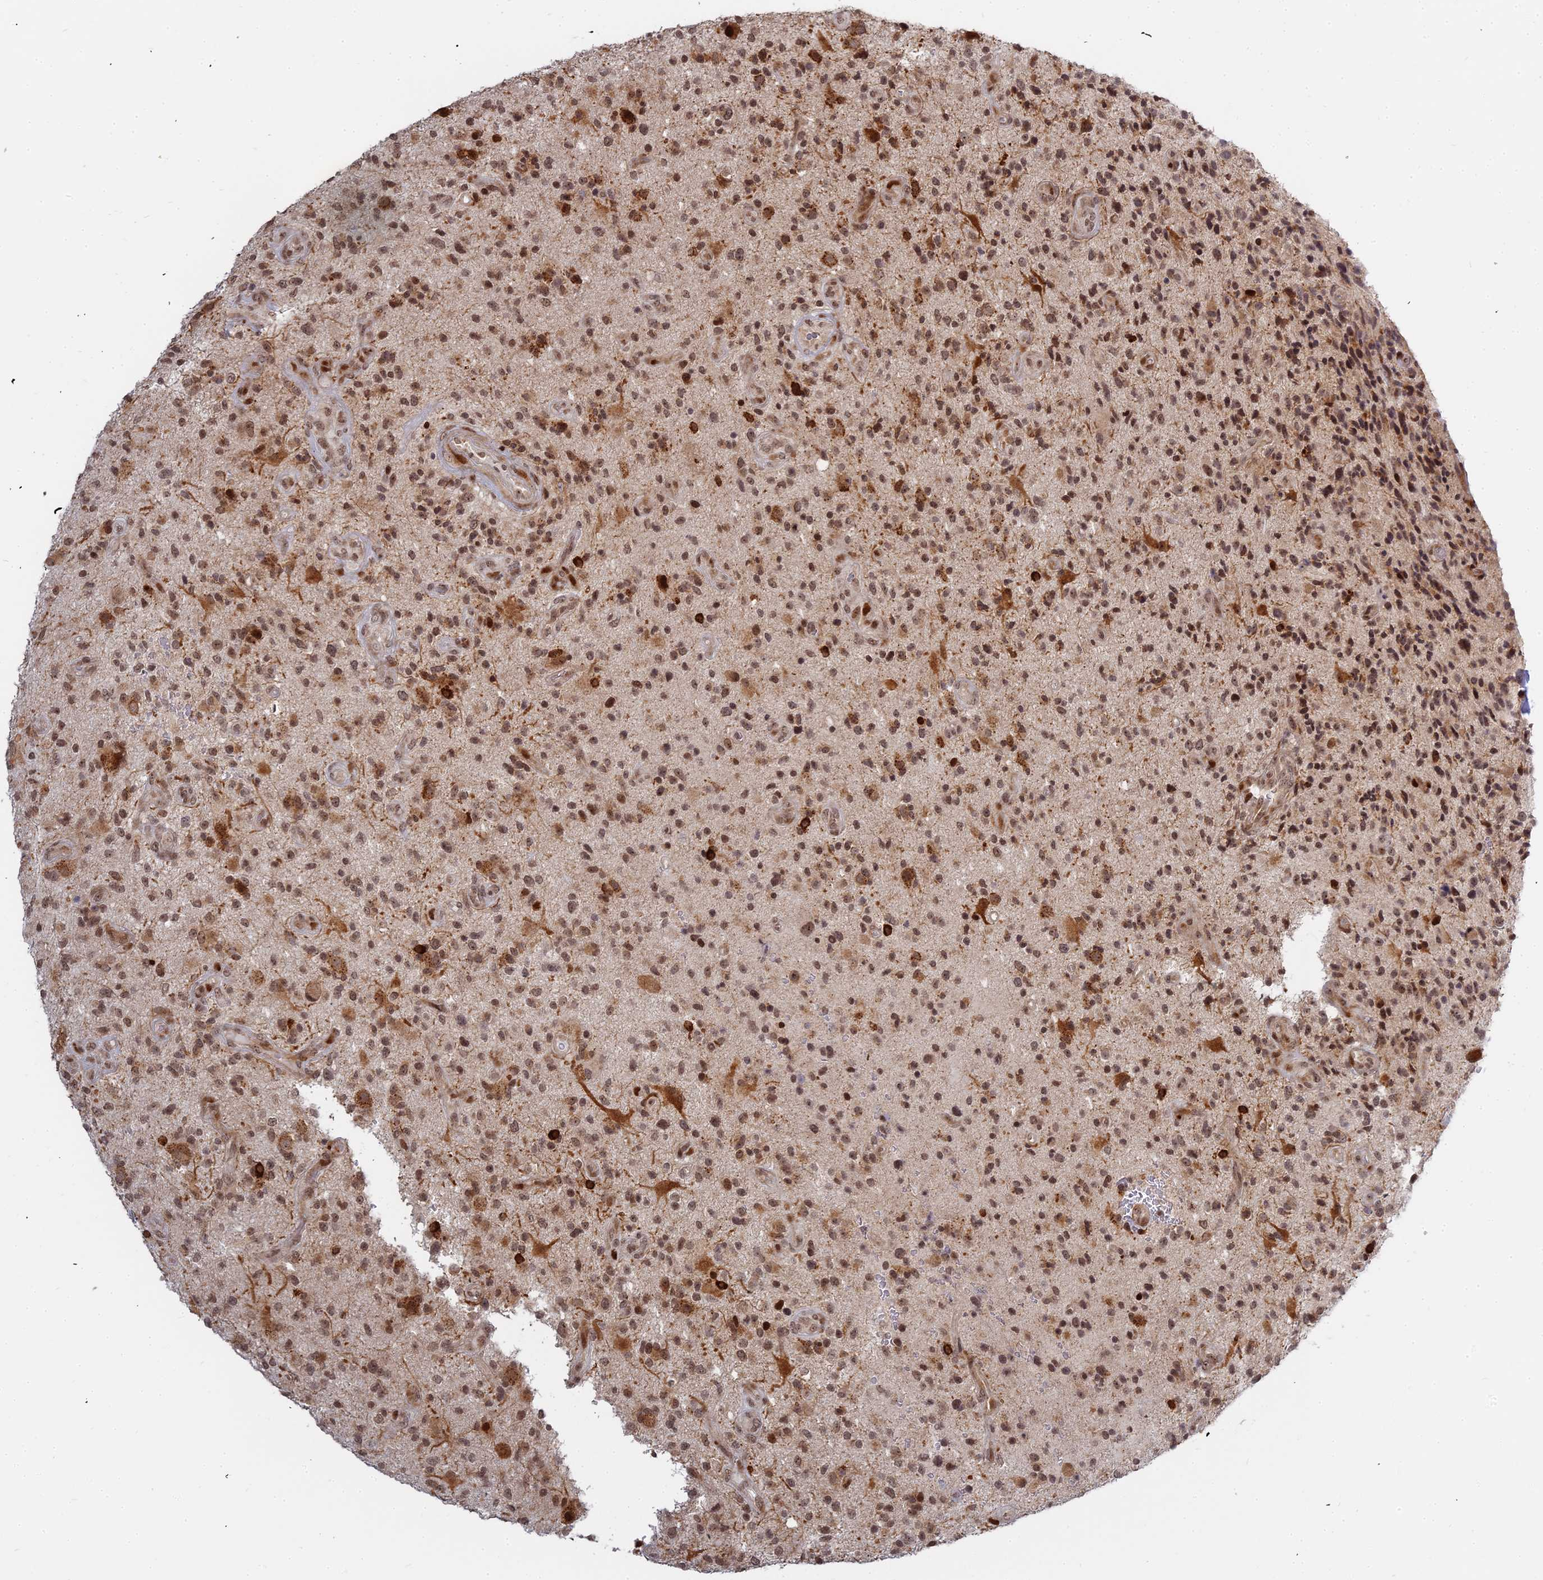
{"staining": {"intensity": "moderate", "quantity": ">75%", "location": "nuclear"}, "tissue": "glioma", "cell_type": "Tumor cells", "image_type": "cancer", "snomed": [{"axis": "morphology", "description": "Glioma, malignant, High grade"}, {"axis": "topography", "description": "Brain"}], "caption": "A brown stain shows moderate nuclear positivity of a protein in human glioma tumor cells.", "gene": "ABCA2", "patient": {"sex": "male", "age": 47}}